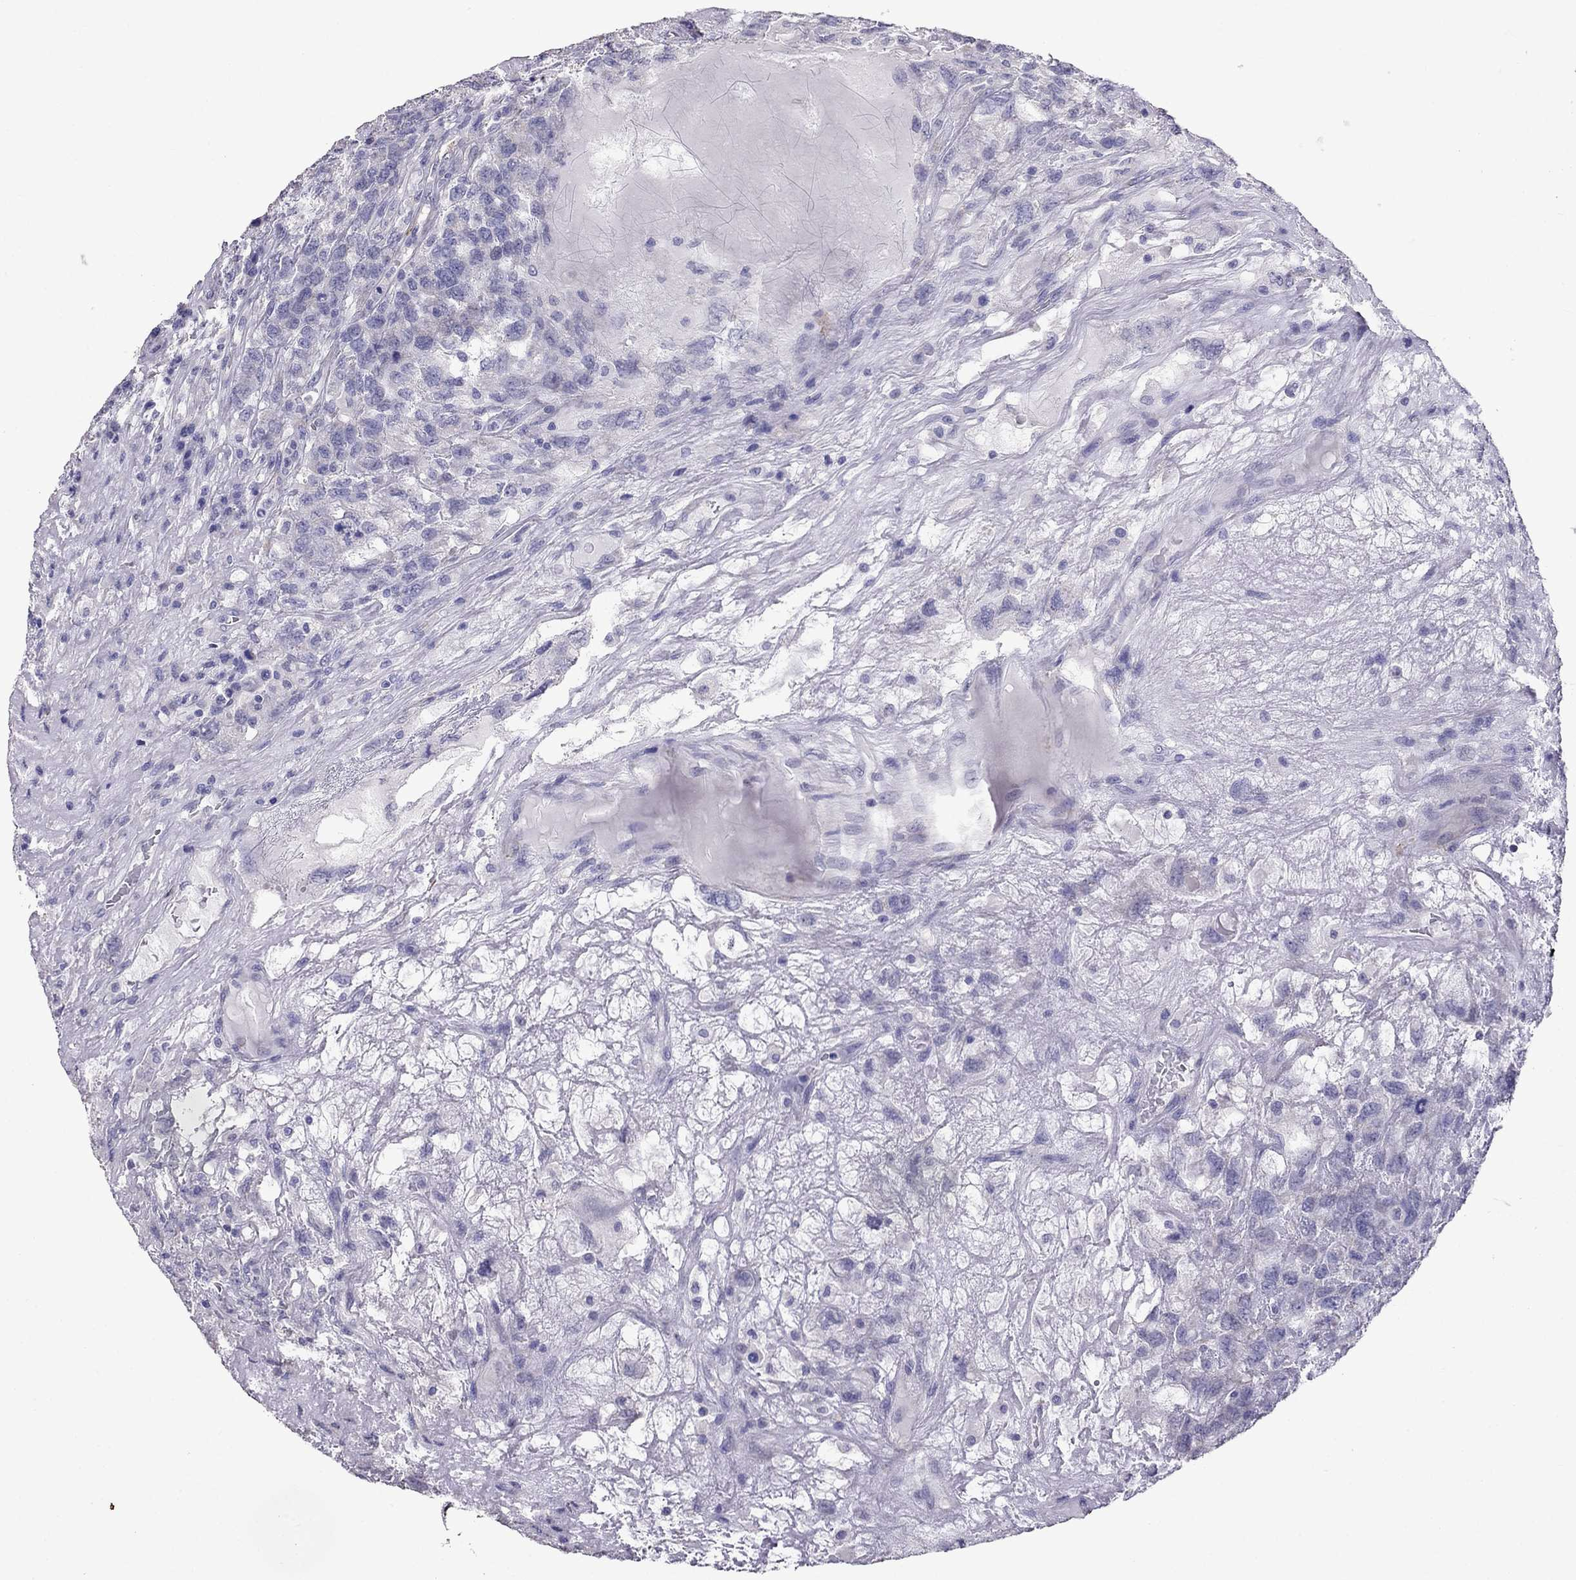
{"staining": {"intensity": "negative", "quantity": "none", "location": "none"}, "tissue": "testis cancer", "cell_type": "Tumor cells", "image_type": "cancer", "snomed": [{"axis": "morphology", "description": "Seminoma, NOS"}, {"axis": "topography", "description": "Testis"}], "caption": "Human testis seminoma stained for a protein using immunohistochemistry (IHC) demonstrates no positivity in tumor cells.", "gene": "AK5", "patient": {"sex": "male", "age": 52}}